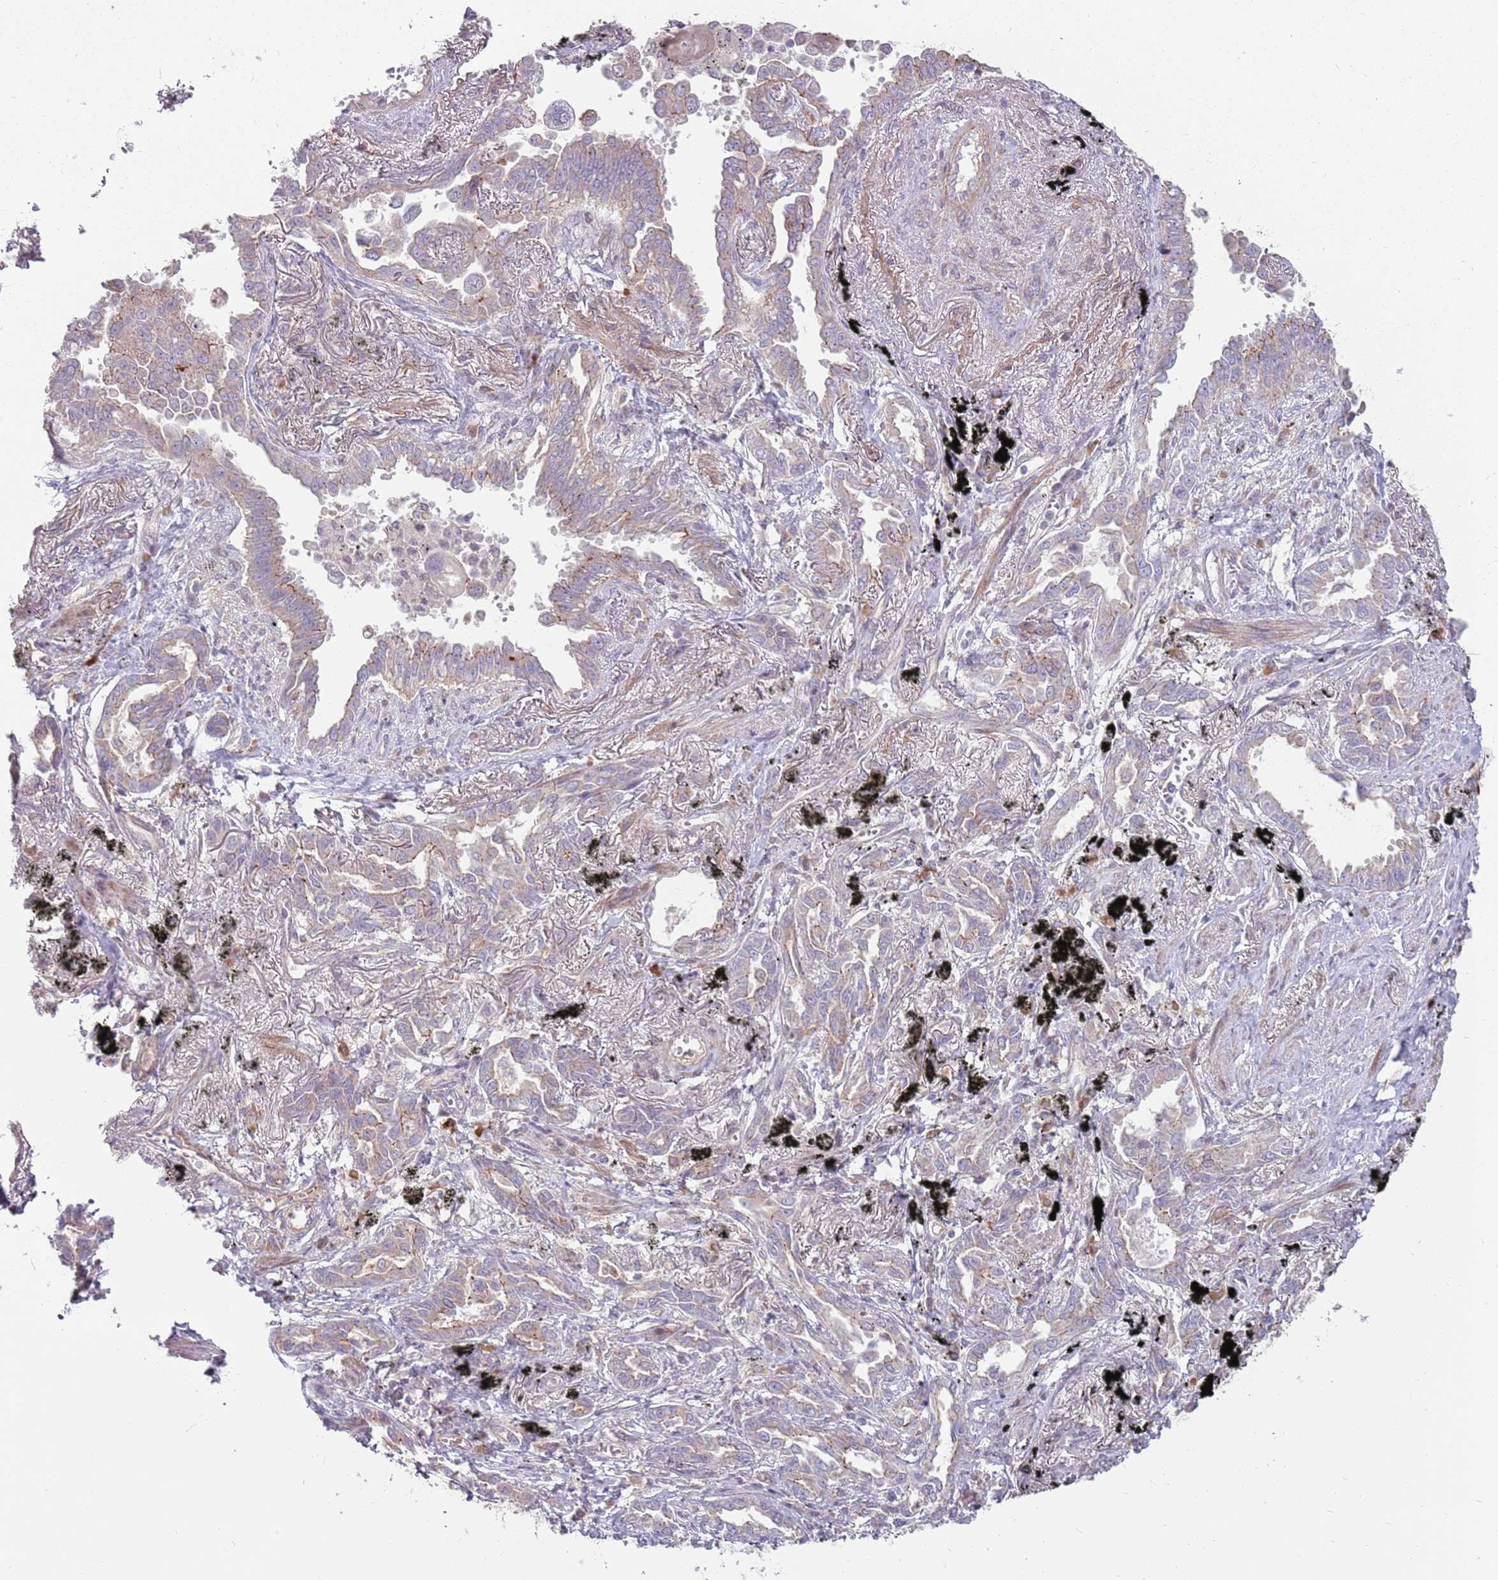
{"staining": {"intensity": "weak", "quantity": "25%-75%", "location": "cytoplasmic/membranous"}, "tissue": "lung cancer", "cell_type": "Tumor cells", "image_type": "cancer", "snomed": [{"axis": "morphology", "description": "Adenocarcinoma, NOS"}, {"axis": "topography", "description": "Lung"}], "caption": "The photomicrograph shows immunohistochemical staining of lung cancer (adenocarcinoma). There is weak cytoplasmic/membranous staining is present in about 25%-75% of tumor cells. The protein is stained brown, and the nuclei are stained in blue (DAB IHC with brightfield microscopy, high magnification).", "gene": "SPATA31D1", "patient": {"sex": "male", "age": 67}}